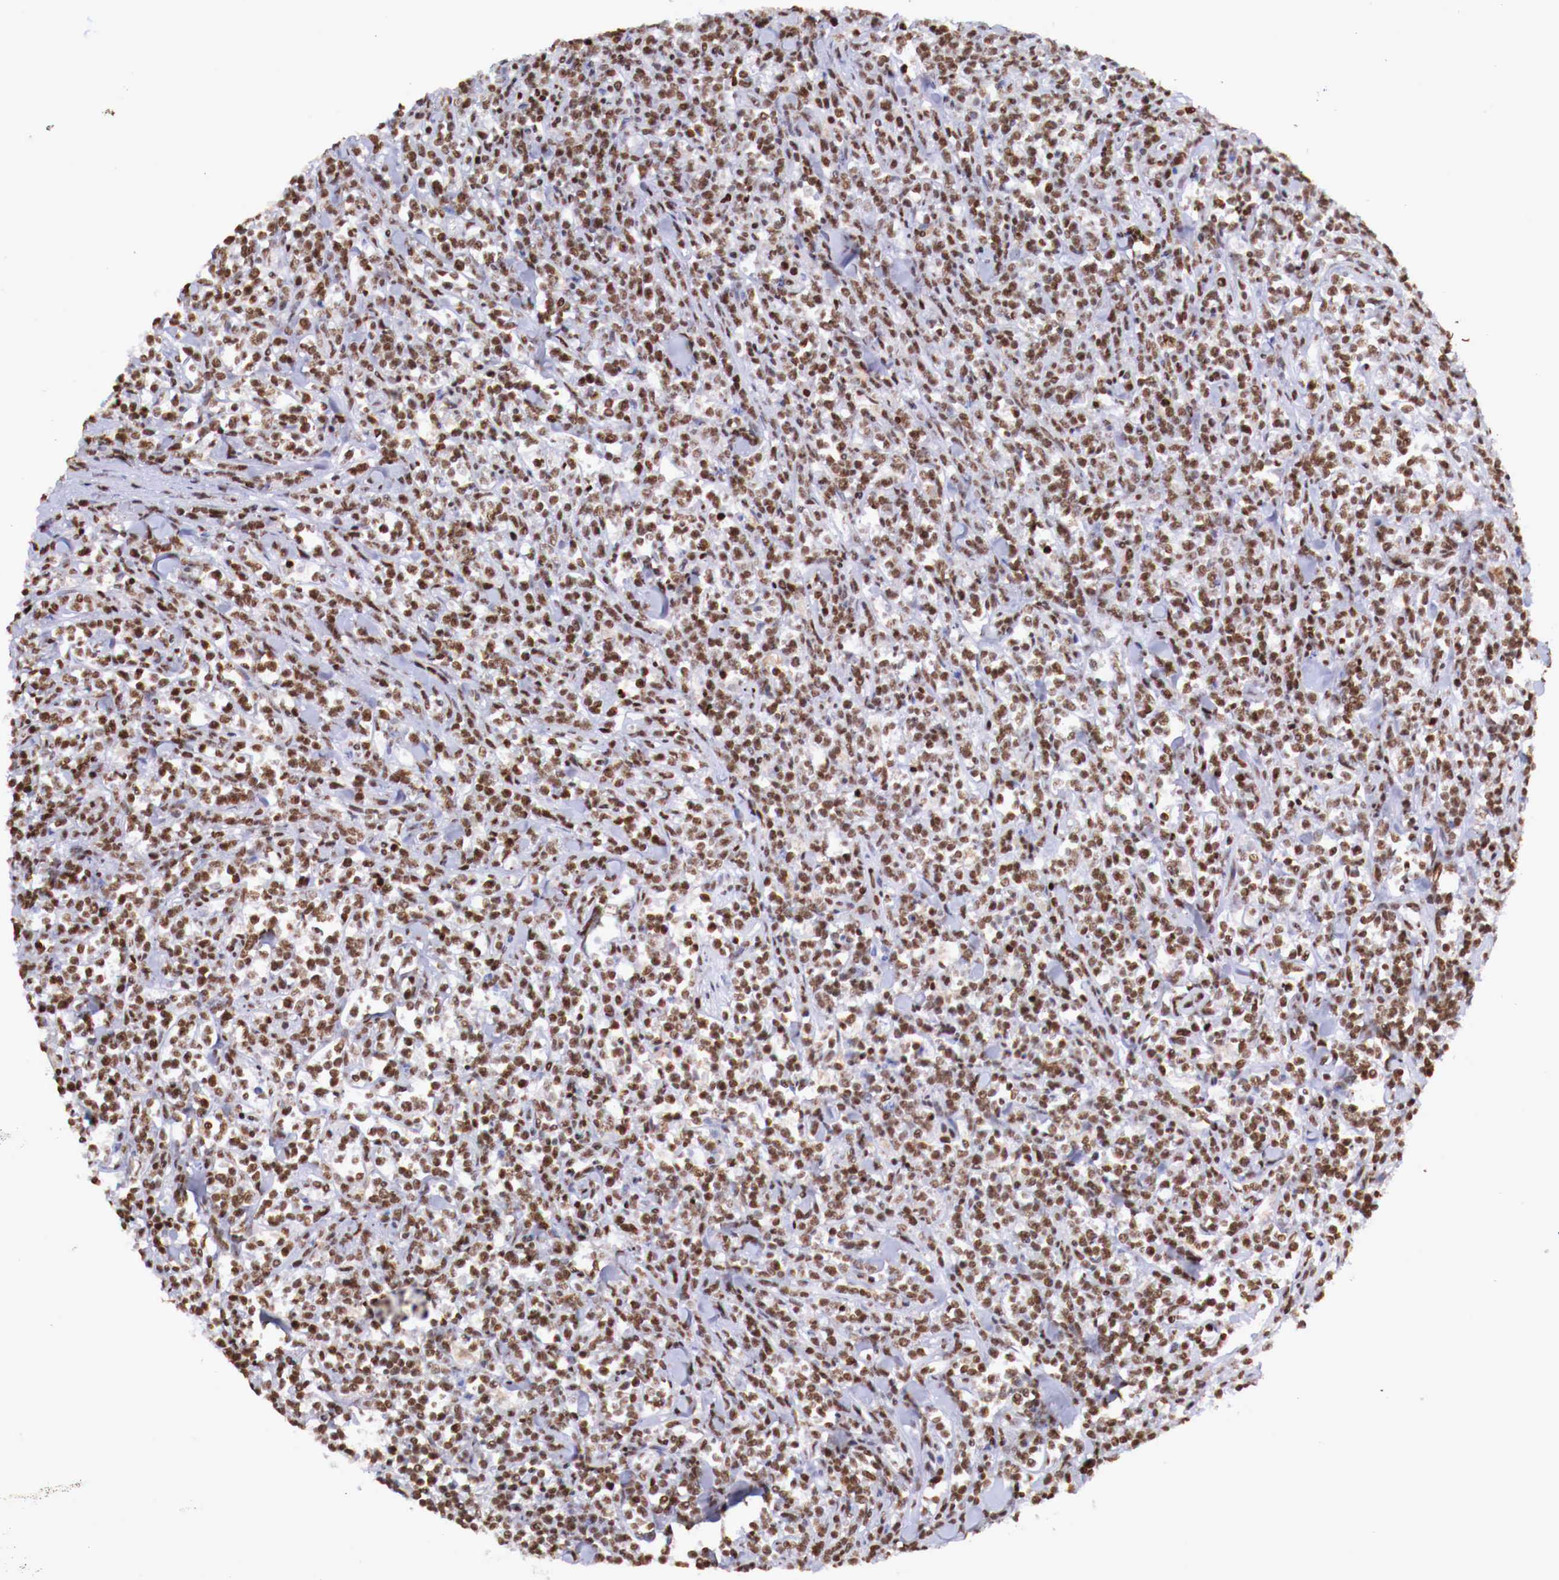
{"staining": {"intensity": "strong", "quantity": ">75%", "location": "nuclear"}, "tissue": "lymphoma", "cell_type": "Tumor cells", "image_type": "cancer", "snomed": [{"axis": "morphology", "description": "Malignant lymphoma, non-Hodgkin's type, High grade"}, {"axis": "topography", "description": "Small intestine"}, {"axis": "topography", "description": "Colon"}], "caption": "DAB (3,3'-diaminobenzidine) immunohistochemical staining of human malignant lymphoma, non-Hodgkin's type (high-grade) shows strong nuclear protein expression in approximately >75% of tumor cells. The staining was performed using DAB, with brown indicating positive protein expression. Nuclei are stained blue with hematoxylin.", "gene": "MAX", "patient": {"sex": "male", "age": 8}}